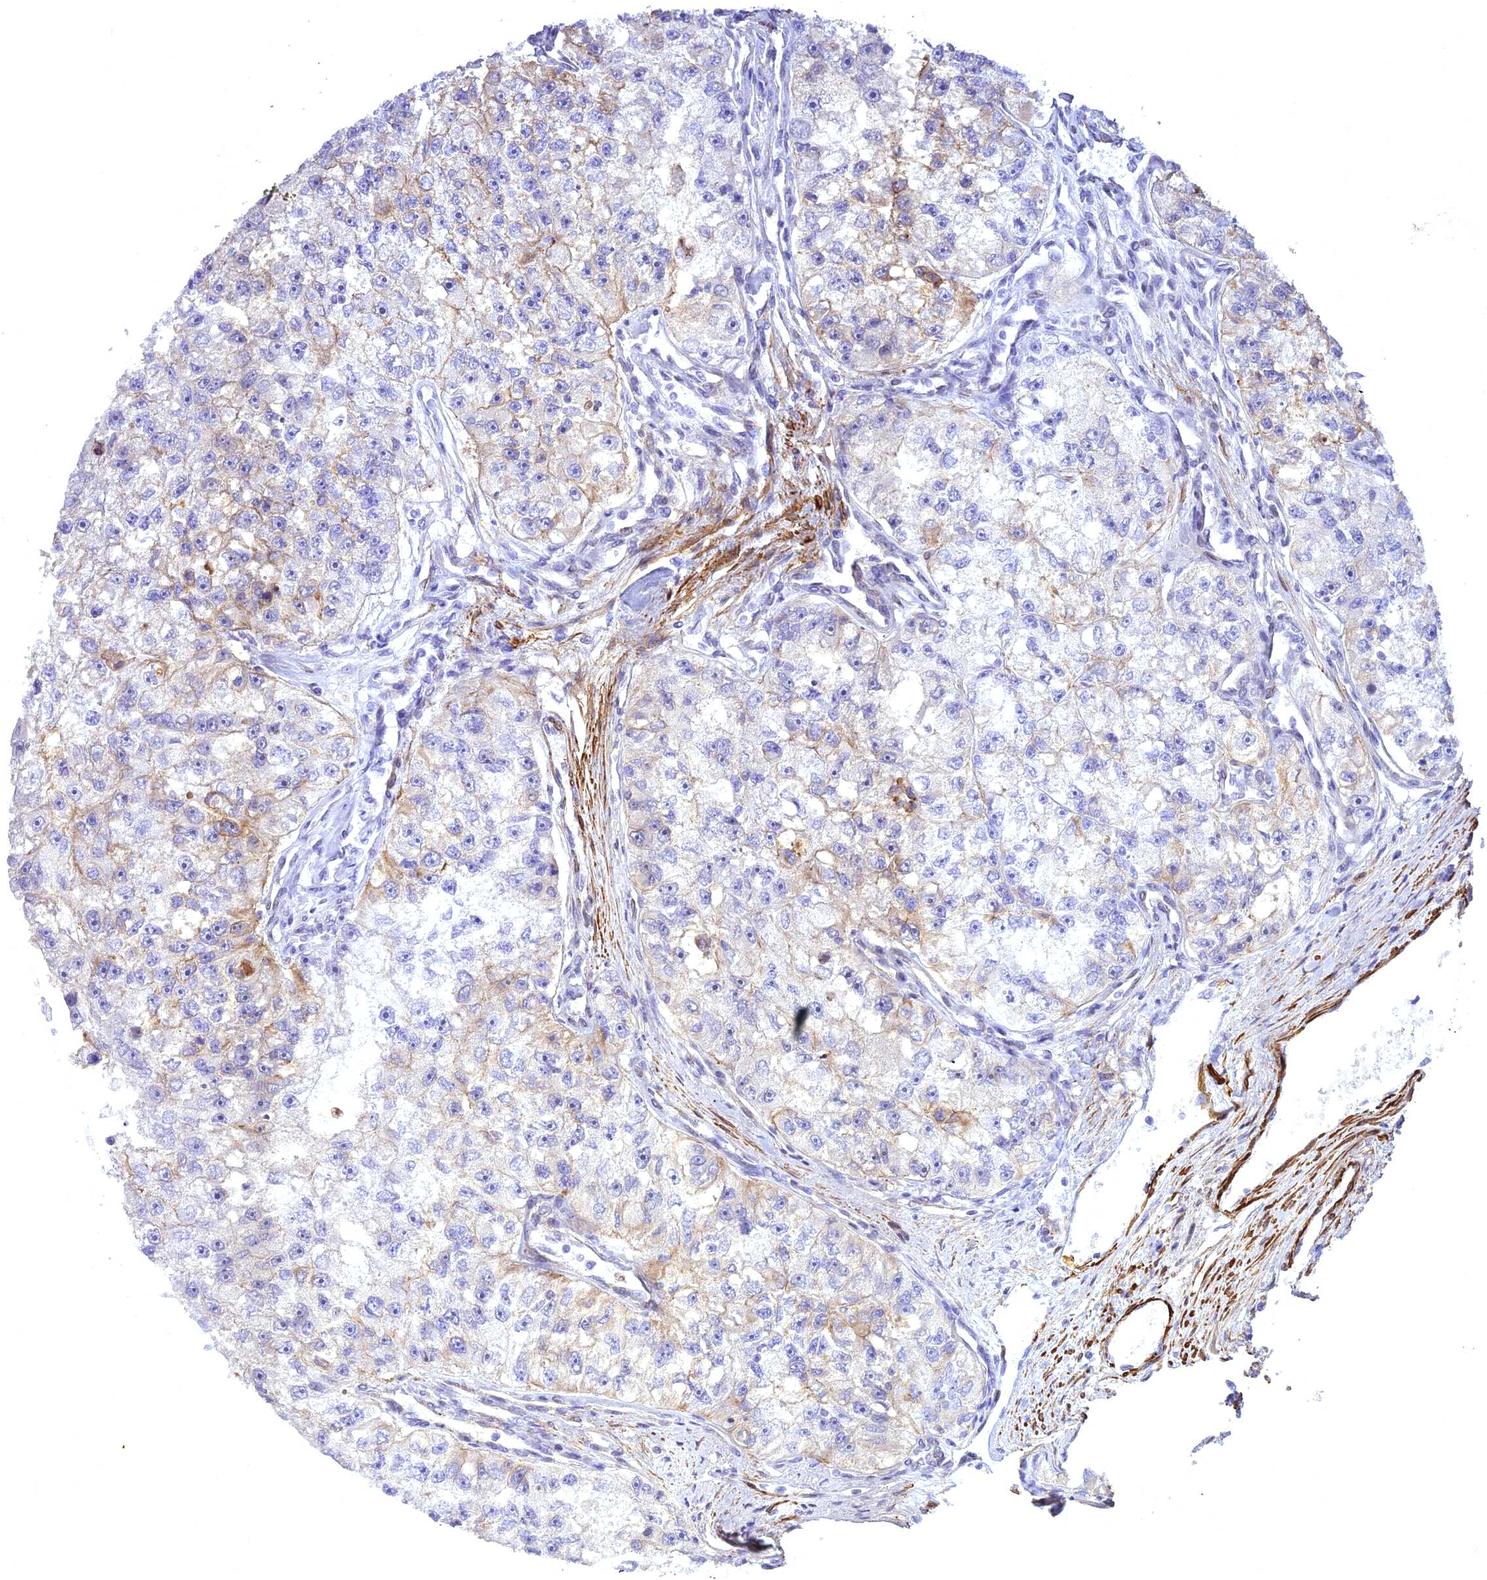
{"staining": {"intensity": "negative", "quantity": "none", "location": "none"}, "tissue": "renal cancer", "cell_type": "Tumor cells", "image_type": "cancer", "snomed": [{"axis": "morphology", "description": "Adenocarcinoma, NOS"}, {"axis": "topography", "description": "Kidney"}], "caption": "Immunohistochemistry (IHC) histopathology image of adenocarcinoma (renal) stained for a protein (brown), which shows no positivity in tumor cells.", "gene": "CENPV", "patient": {"sex": "male", "age": 63}}